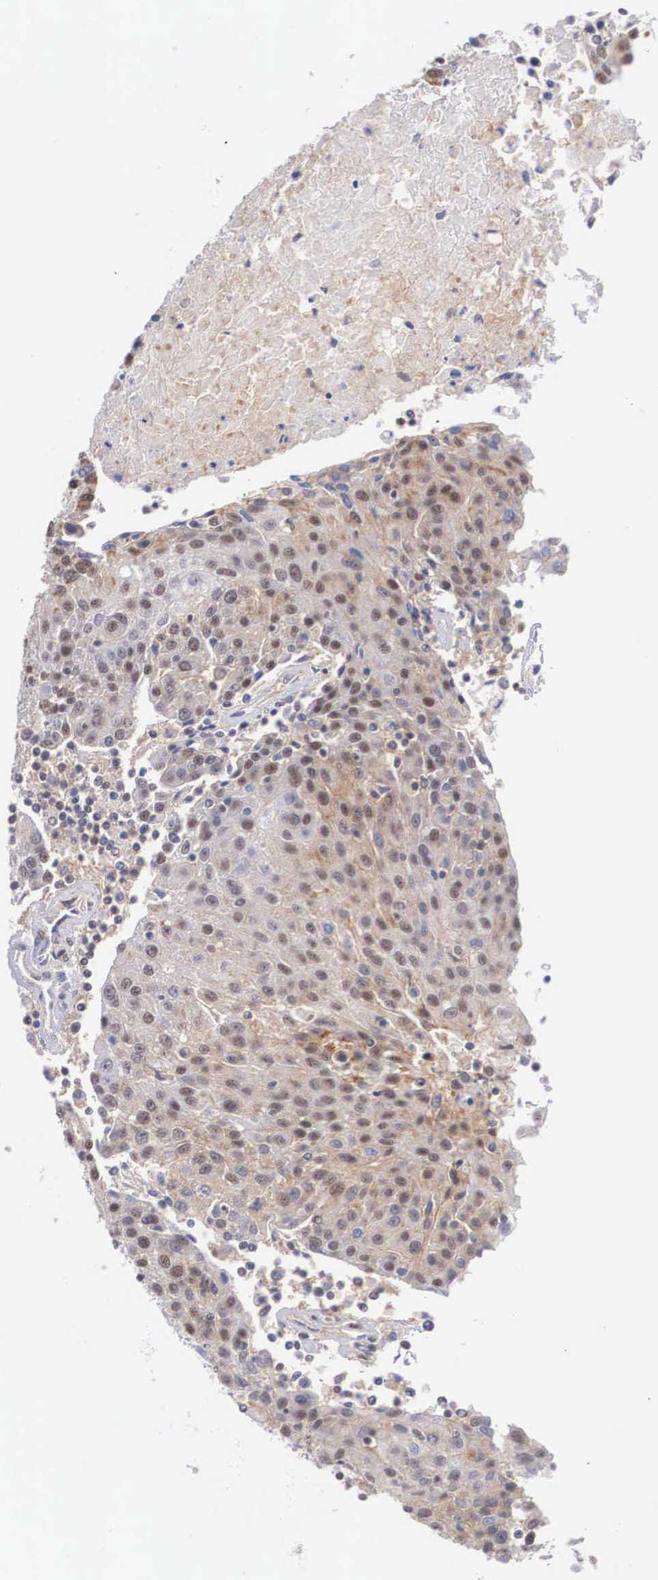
{"staining": {"intensity": "weak", "quantity": "25%-75%", "location": "cytoplasmic/membranous,nuclear"}, "tissue": "urothelial cancer", "cell_type": "Tumor cells", "image_type": "cancer", "snomed": [{"axis": "morphology", "description": "Urothelial carcinoma, High grade"}, {"axis": "topography", "description": "Urinary bladder"}], "caption": "Human urothelial cancer stained for a protein (brown) exhibits weak cytoplasmic/membranous and nuclear positive expression in approximately 25%-75% of tumor cells.", "gene": "NR4A2", "patient": {"sex": "female", "age": 85}}